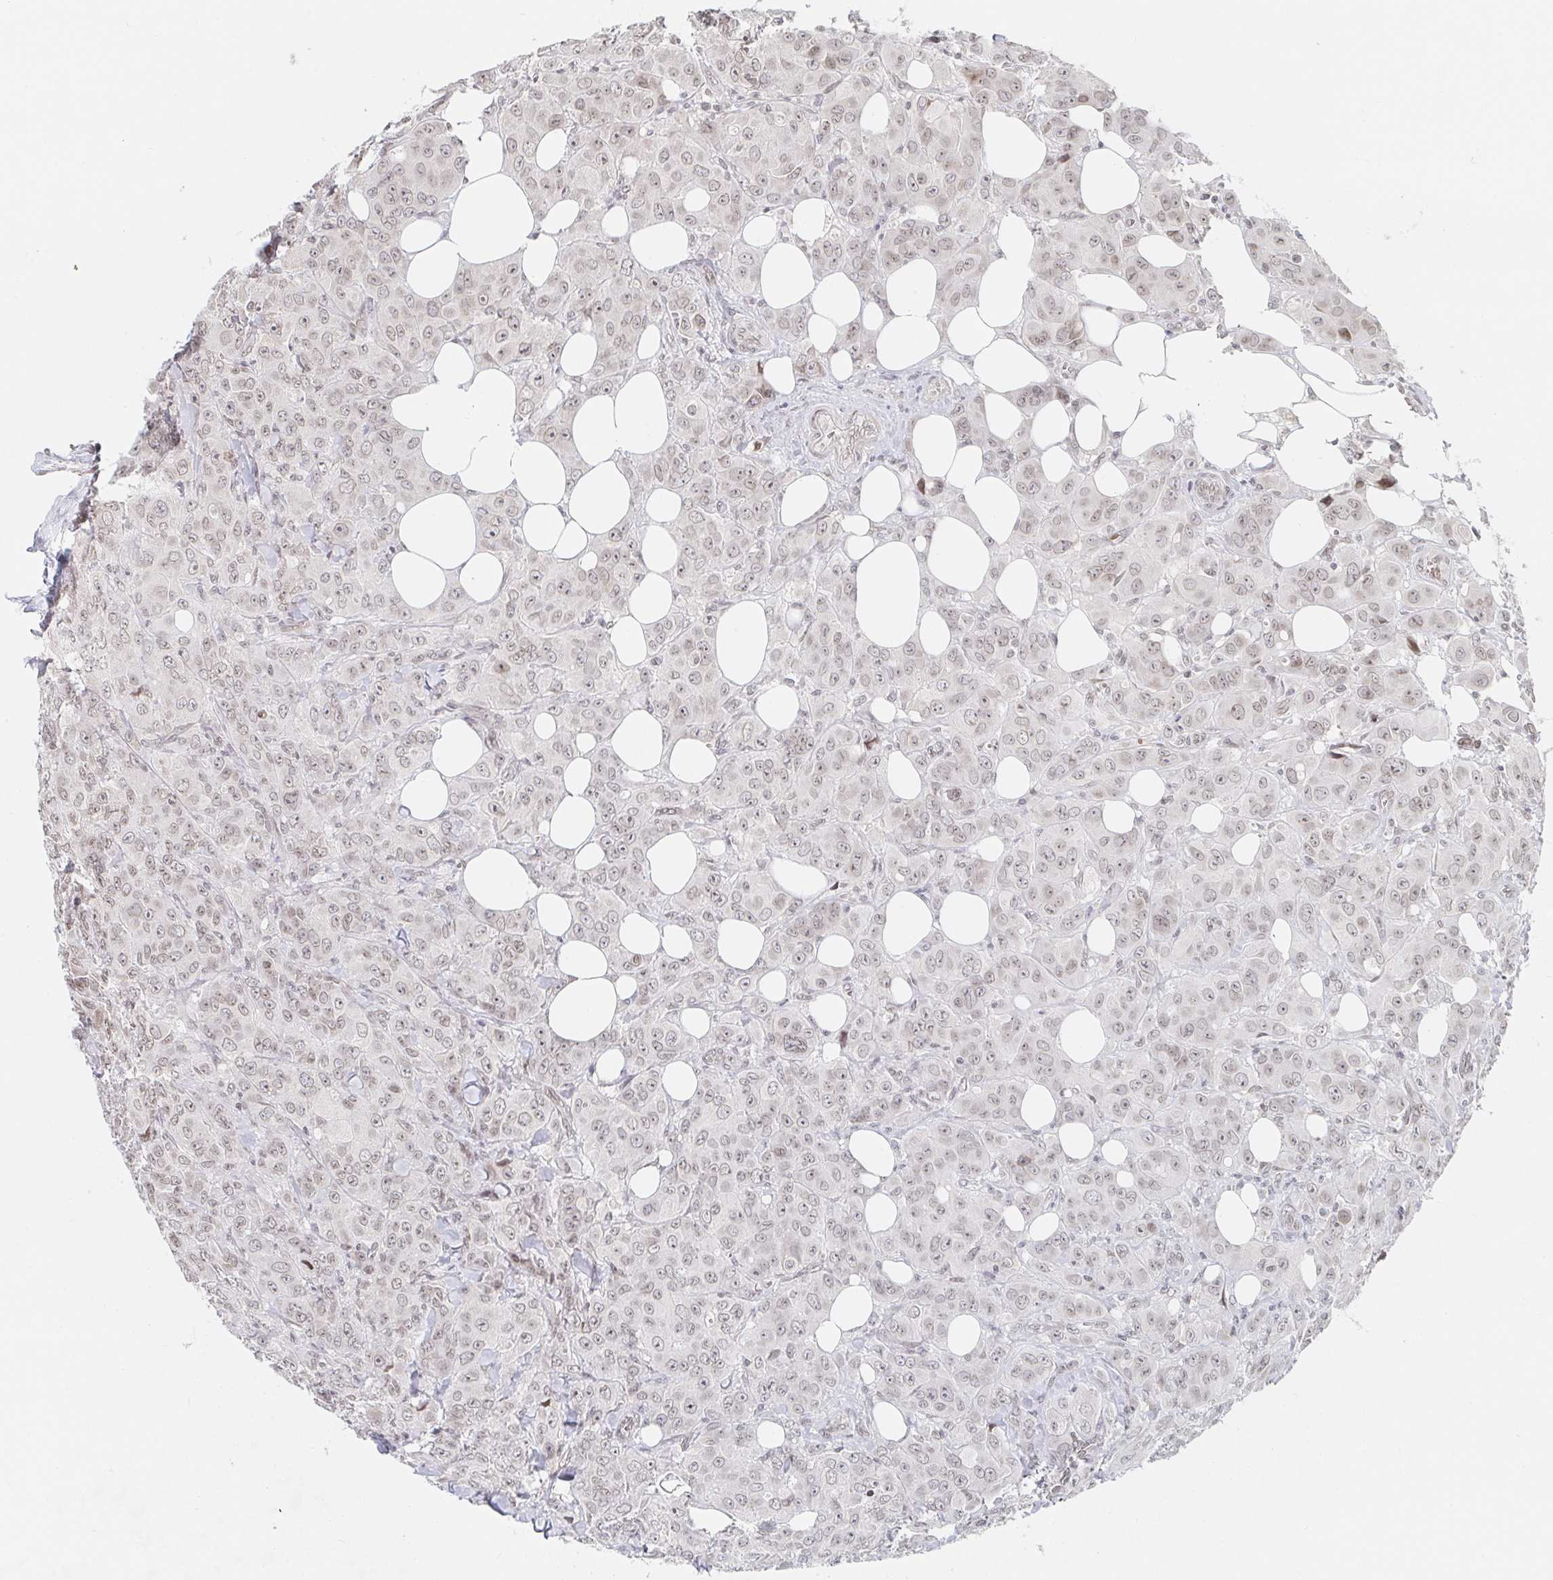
{"staining": {"intensity": "weak", "quantity": "<25%", "location": "nuclear"}, "tissue": "breast cancer", "cell_type": "Tumor cells", "image_type": "cancer", "snomed": [{"axis": "morphology", "description": "Normal tissue, NOS"}, {"axis": "morphology", "description": "Duct carcinoma"}, {"axis": "topography", "description": "Breast"}], "caption": "DAB immunohistochemical staining of human breast cancer shows no significant staining in tumor cells.", "gene": "CHD2", "patient": {"sex": "female", "age": 43}}